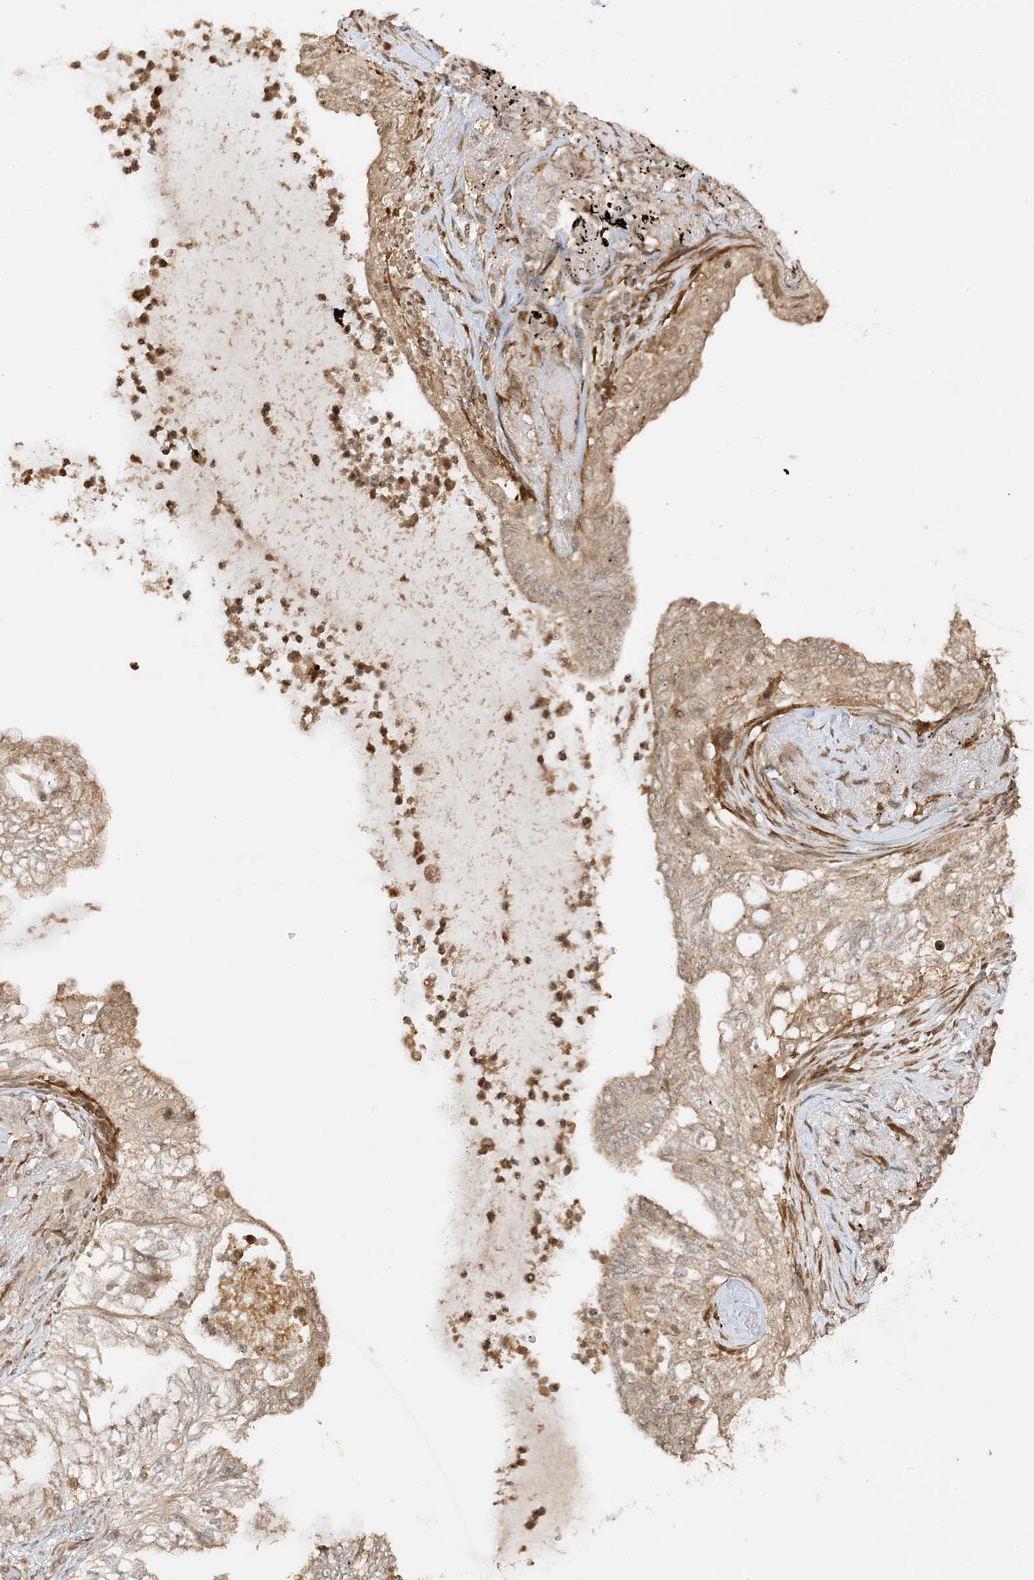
{"staining": {"intensity": "weak", "quantity": ">75%", "location": "cytoplasmic/membranous"}, "tissue": "lung cancer", "cell_type": "Tumor cells", "image_type": "cancer", "snomed": [{"axis": "morphology", "description": "Adenocarcinoma, NOS"}, {"axis": "topography", "description": "Lung"}], "caption": "Protein staining of lung cancer (adenocarcinoma) tissue displays weak cytoplasmic/membranous positivity in approximately >75% of tumor cells.", "gene": "ZBTB41", "patient": {"sex": "female", "age": 70}}